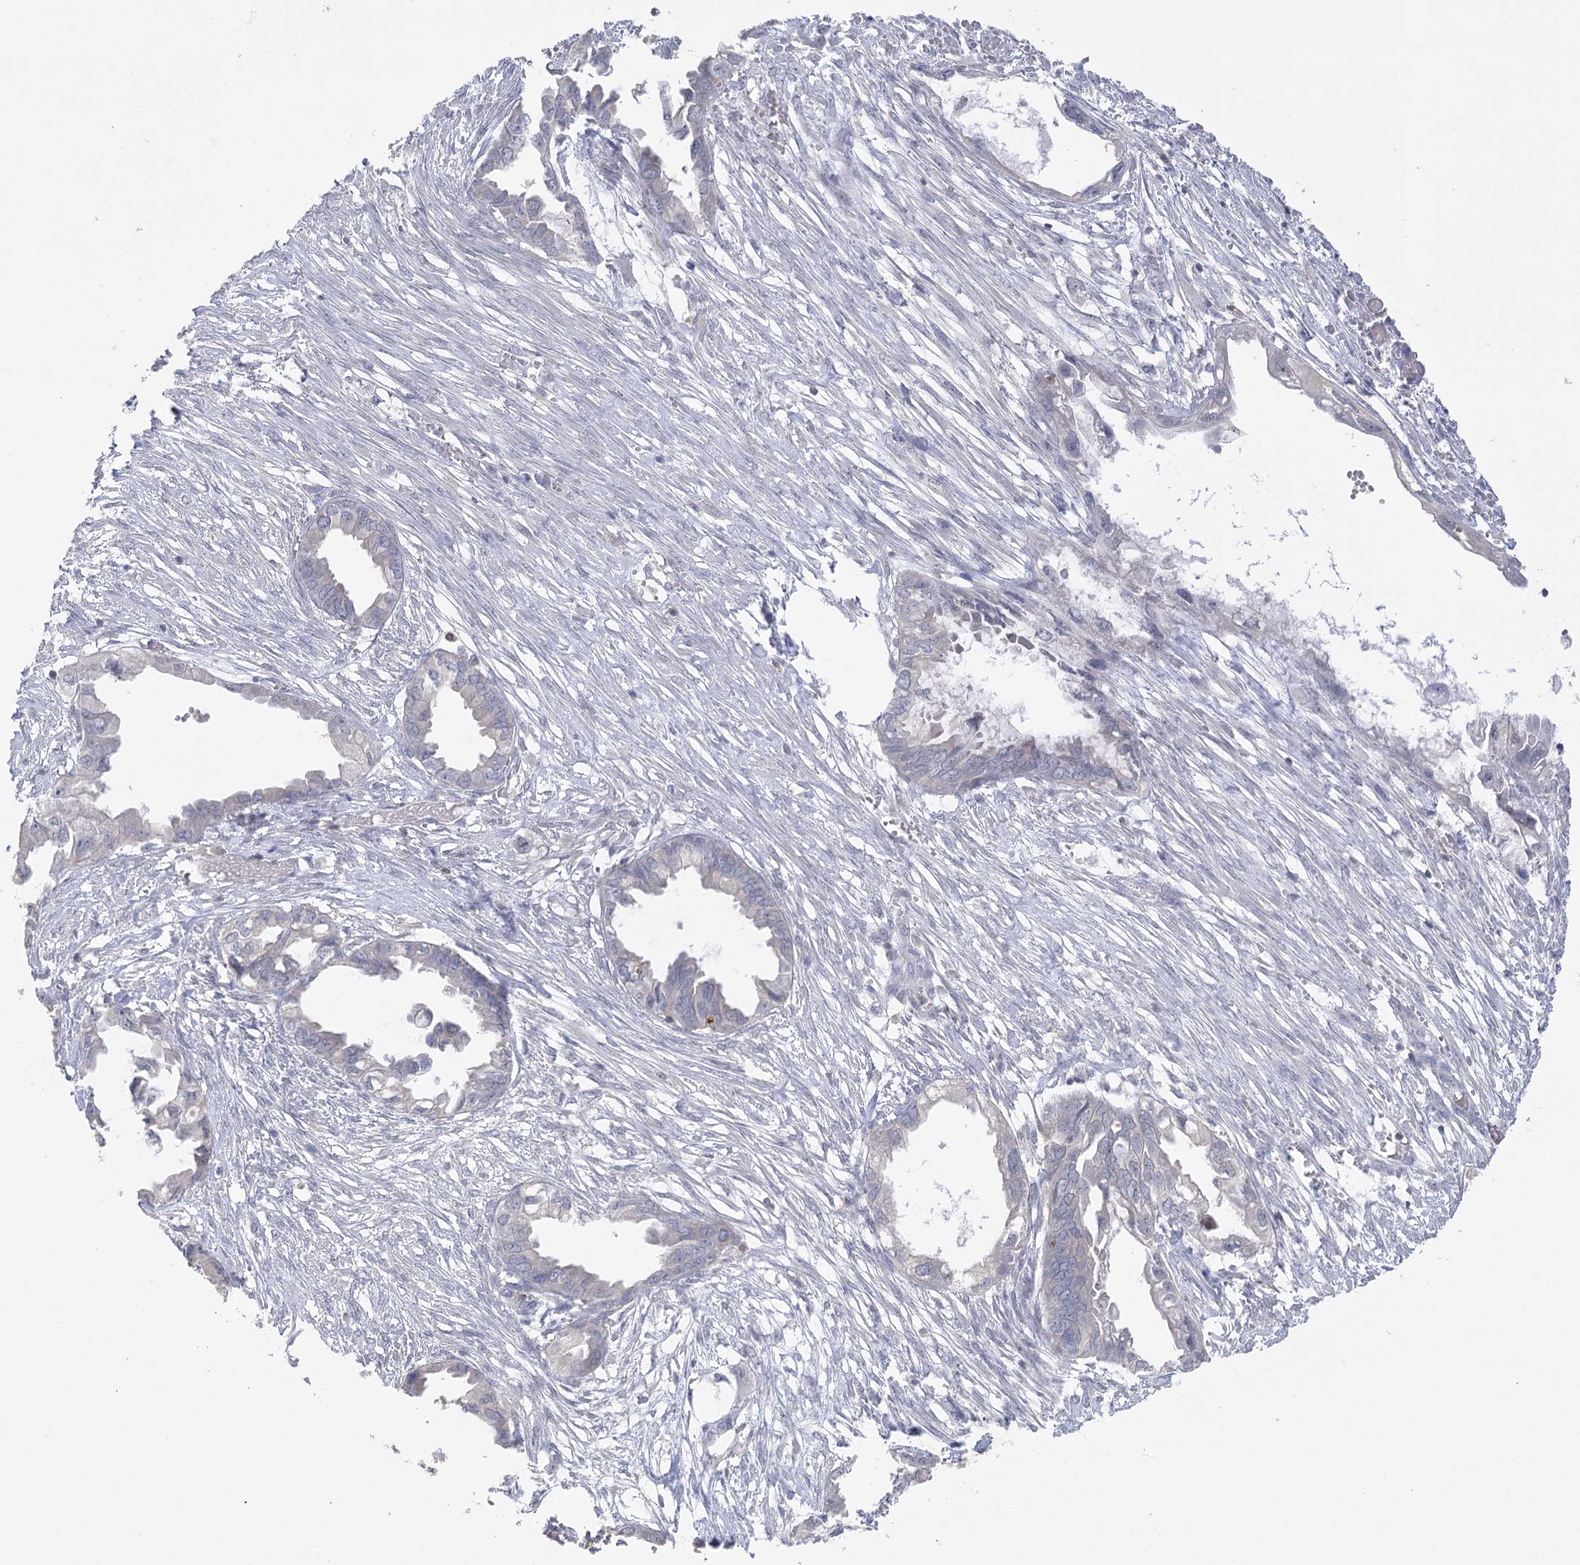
{"staining": {"intensity": "negative", "quantity": "none", "location": "none"}, "tissue": "endometrial cancer", "cell_type": "Tumor cells", "image_type": "cancer", "snomed": [{"axis": "morphology", "description": "Adenocarcinoma, NOS"}, {"axis": "morphology", "description": "Adenocarcinoma, metastatic, NOS"}, {"axis": "topography", "description": "Adipose tissue"}, {"axis": "topography", "description": "Endometrium"}], "caption": "High power microscopy histopathology image of an IHC micrograph of metastatic adenocarcinoma (endometrial), revealing no significant expression in tumor cells.", "gene": "TRAF3IP1", "patient": {"sex": "female", "age": 67}}